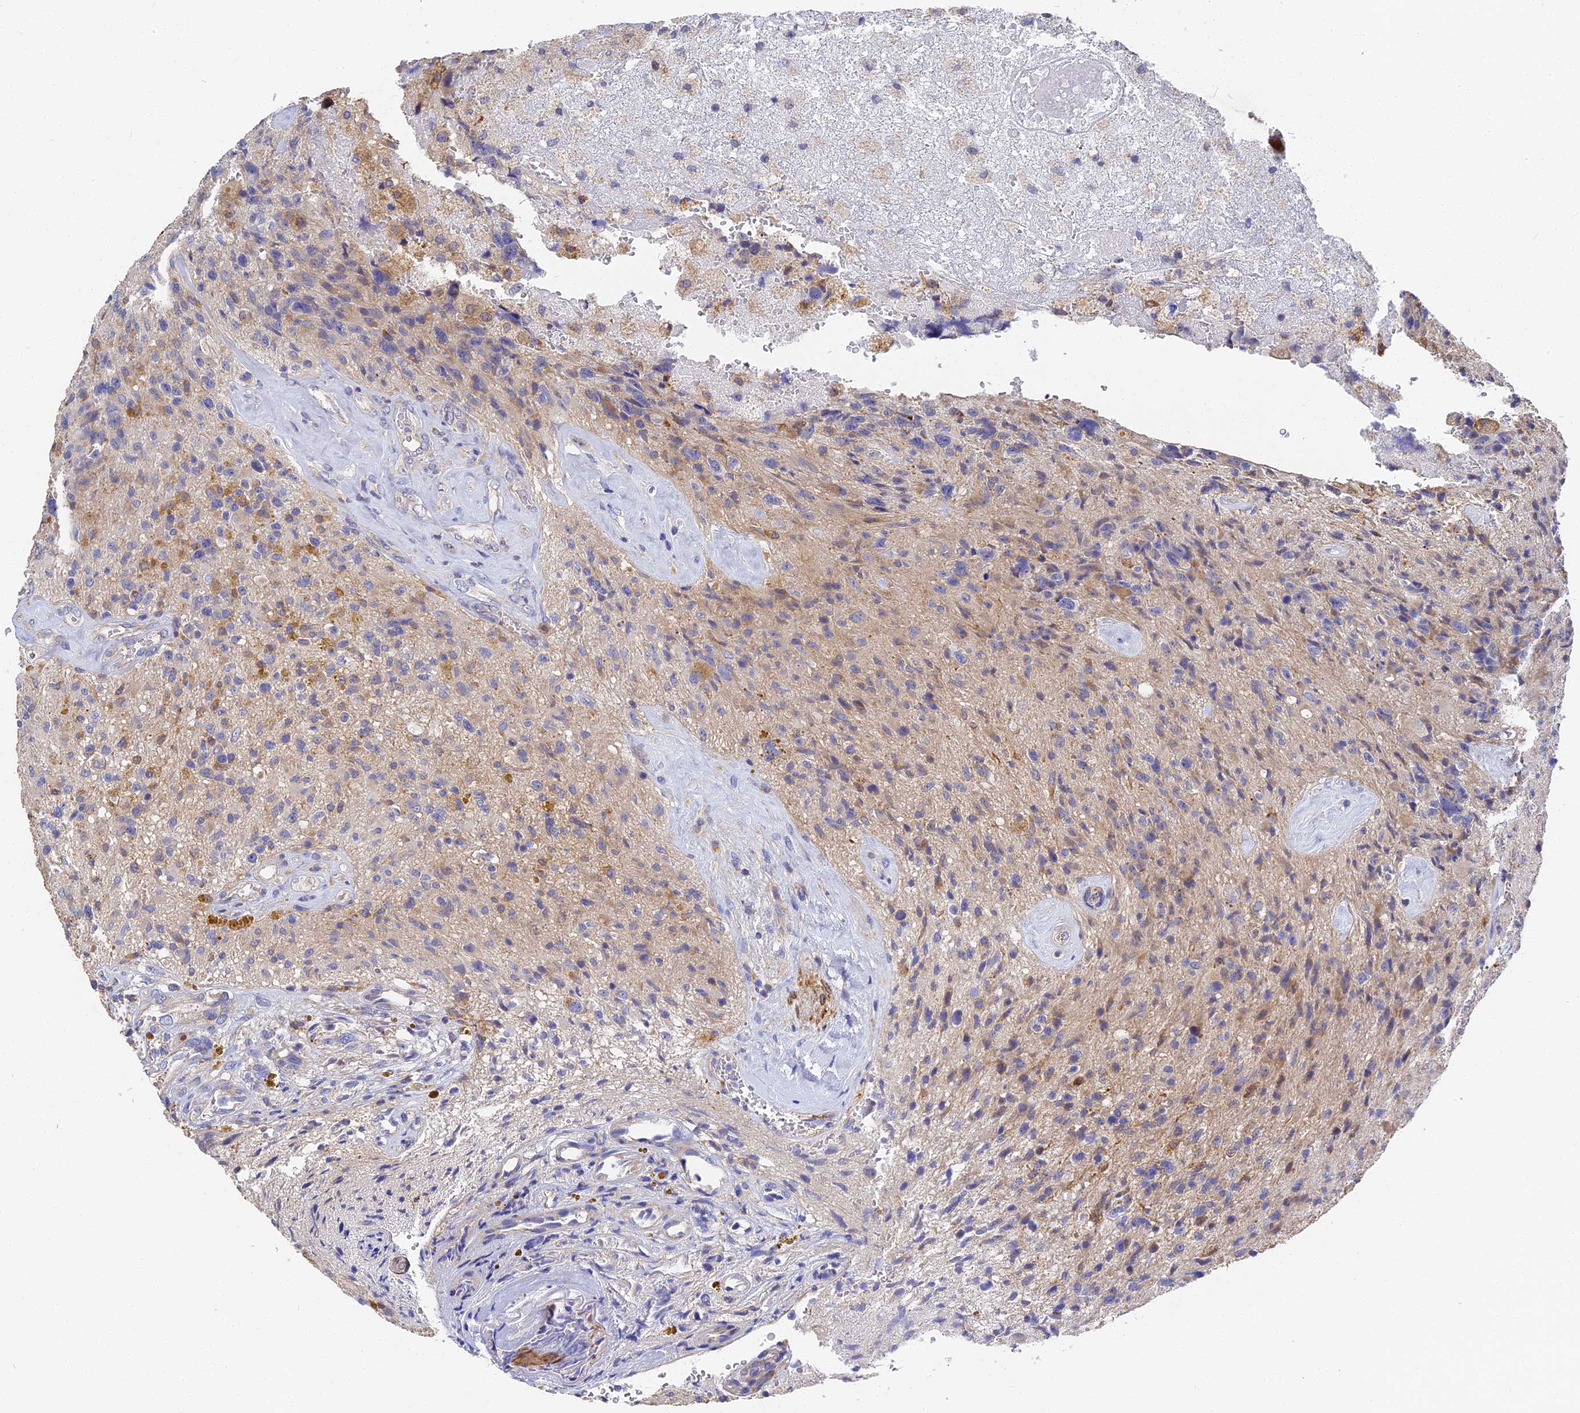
{"staining": {"intensity": "negative", "quantity": "none", "location": "none"}, "tissue": "glioma", "cell_type": "Tumor cells", "image_type": "cancer", "snomed": [{"axis": "morphology", "description": "Glioma, malignant, High grade"}, {"axis": "topography", "description": "Brain"}], "caption": "High power microscopy image of an immunohistochemistry image of high-grade glioma (malignant), revealing no significant positivity in tumor cells.", "gene": "CCDC113", "patient": {"sex": "male", "age": 69}}